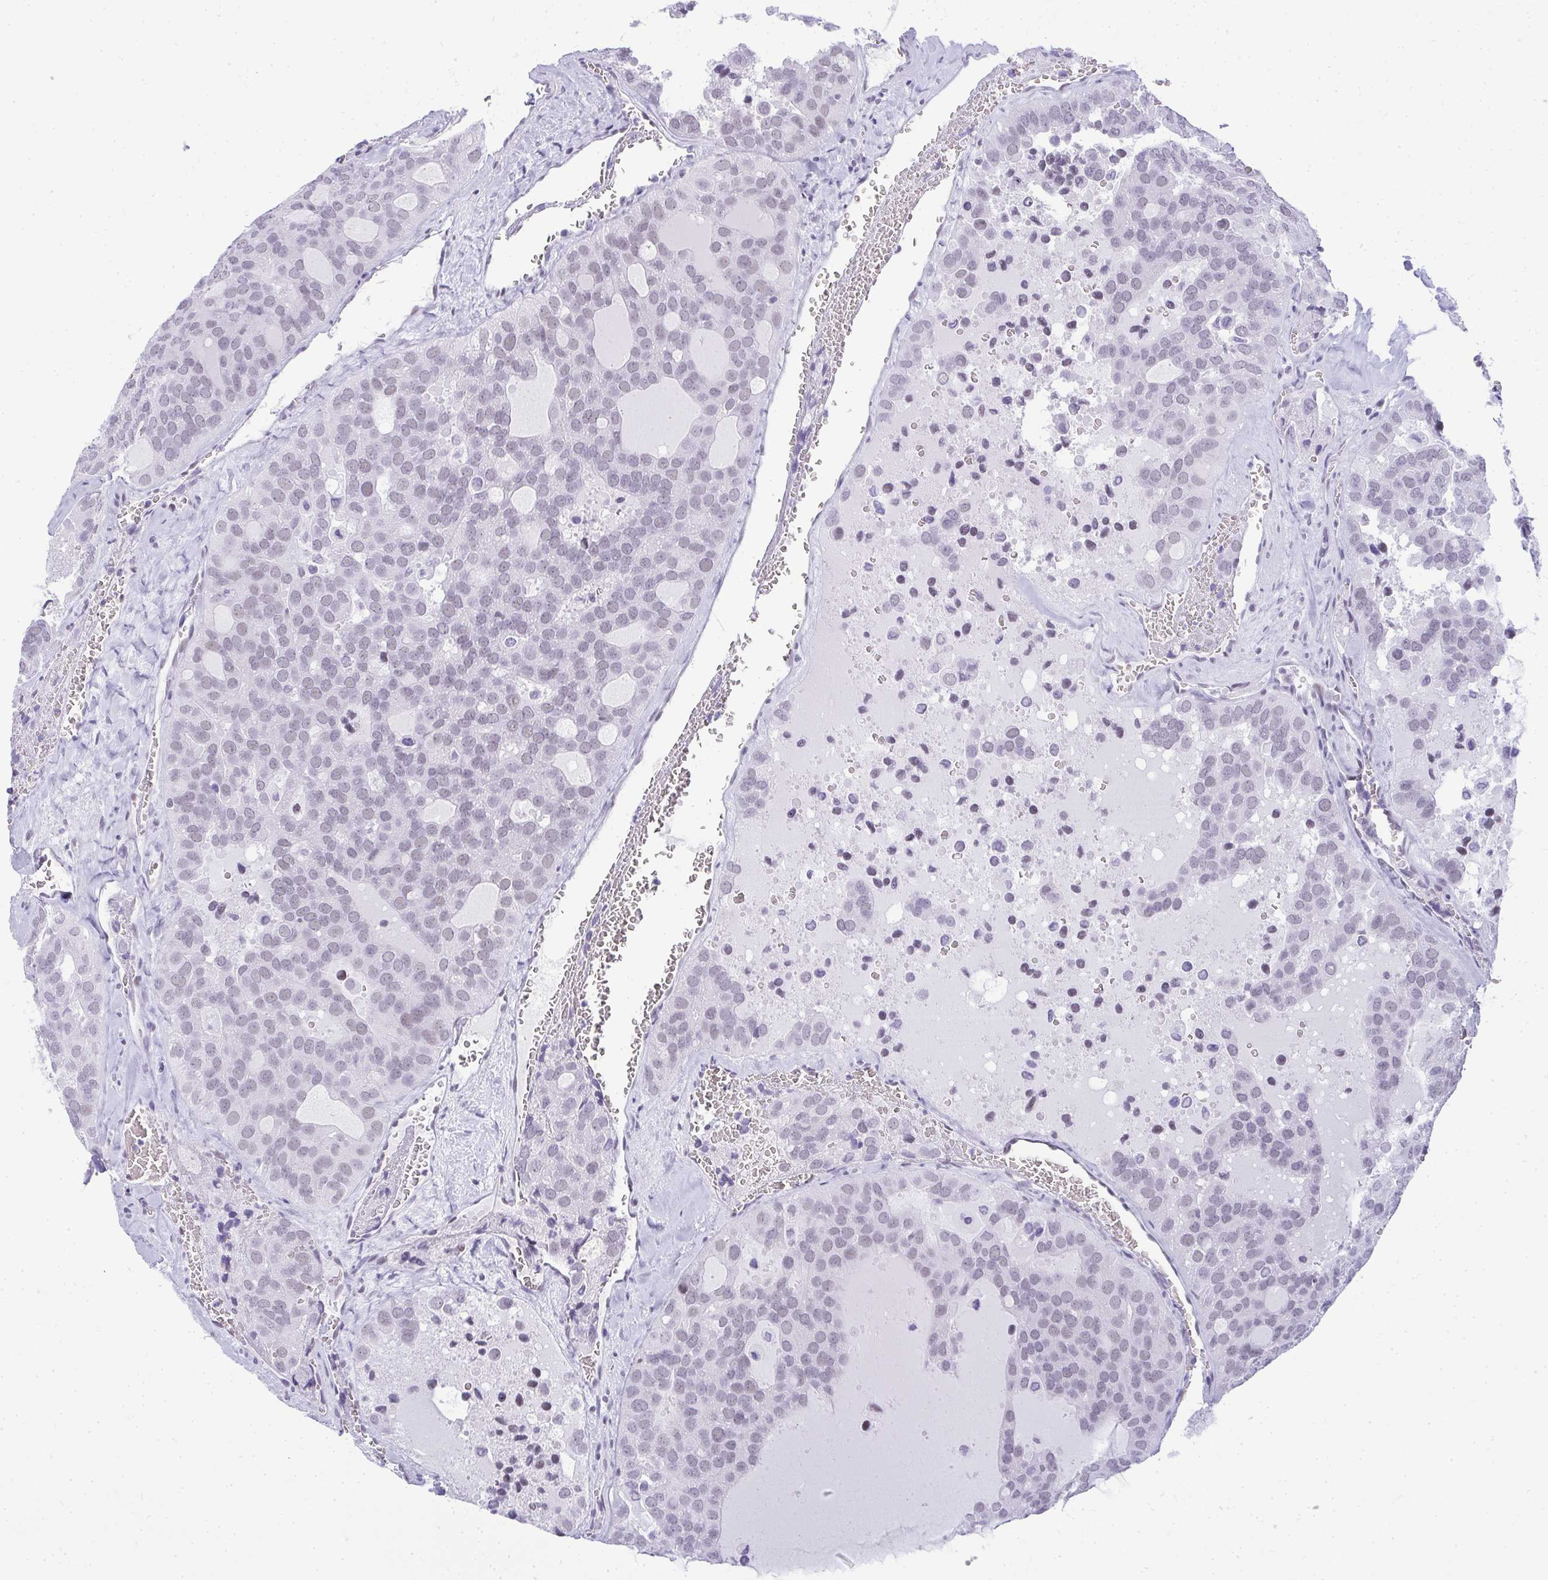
{"staining": {"intensity": "negative", "quantity": "none", "location": "none"}, "tissue": "thyroid cancer", "cell_type": "Tumor cells", "image_type": "cancer", "snomed": [{"axis": "morphology", "description": "Follicular adenoma carcinoma, NOS"}, {"axis": "topography", "description": "Thyroid gland"}], "caption": "Immunohistochemical staining of human thyroid cancer displays no significant staining in tumor cells.", "gene": "PLA2G1B", "patient": {"sex": "male", "age": 75}}